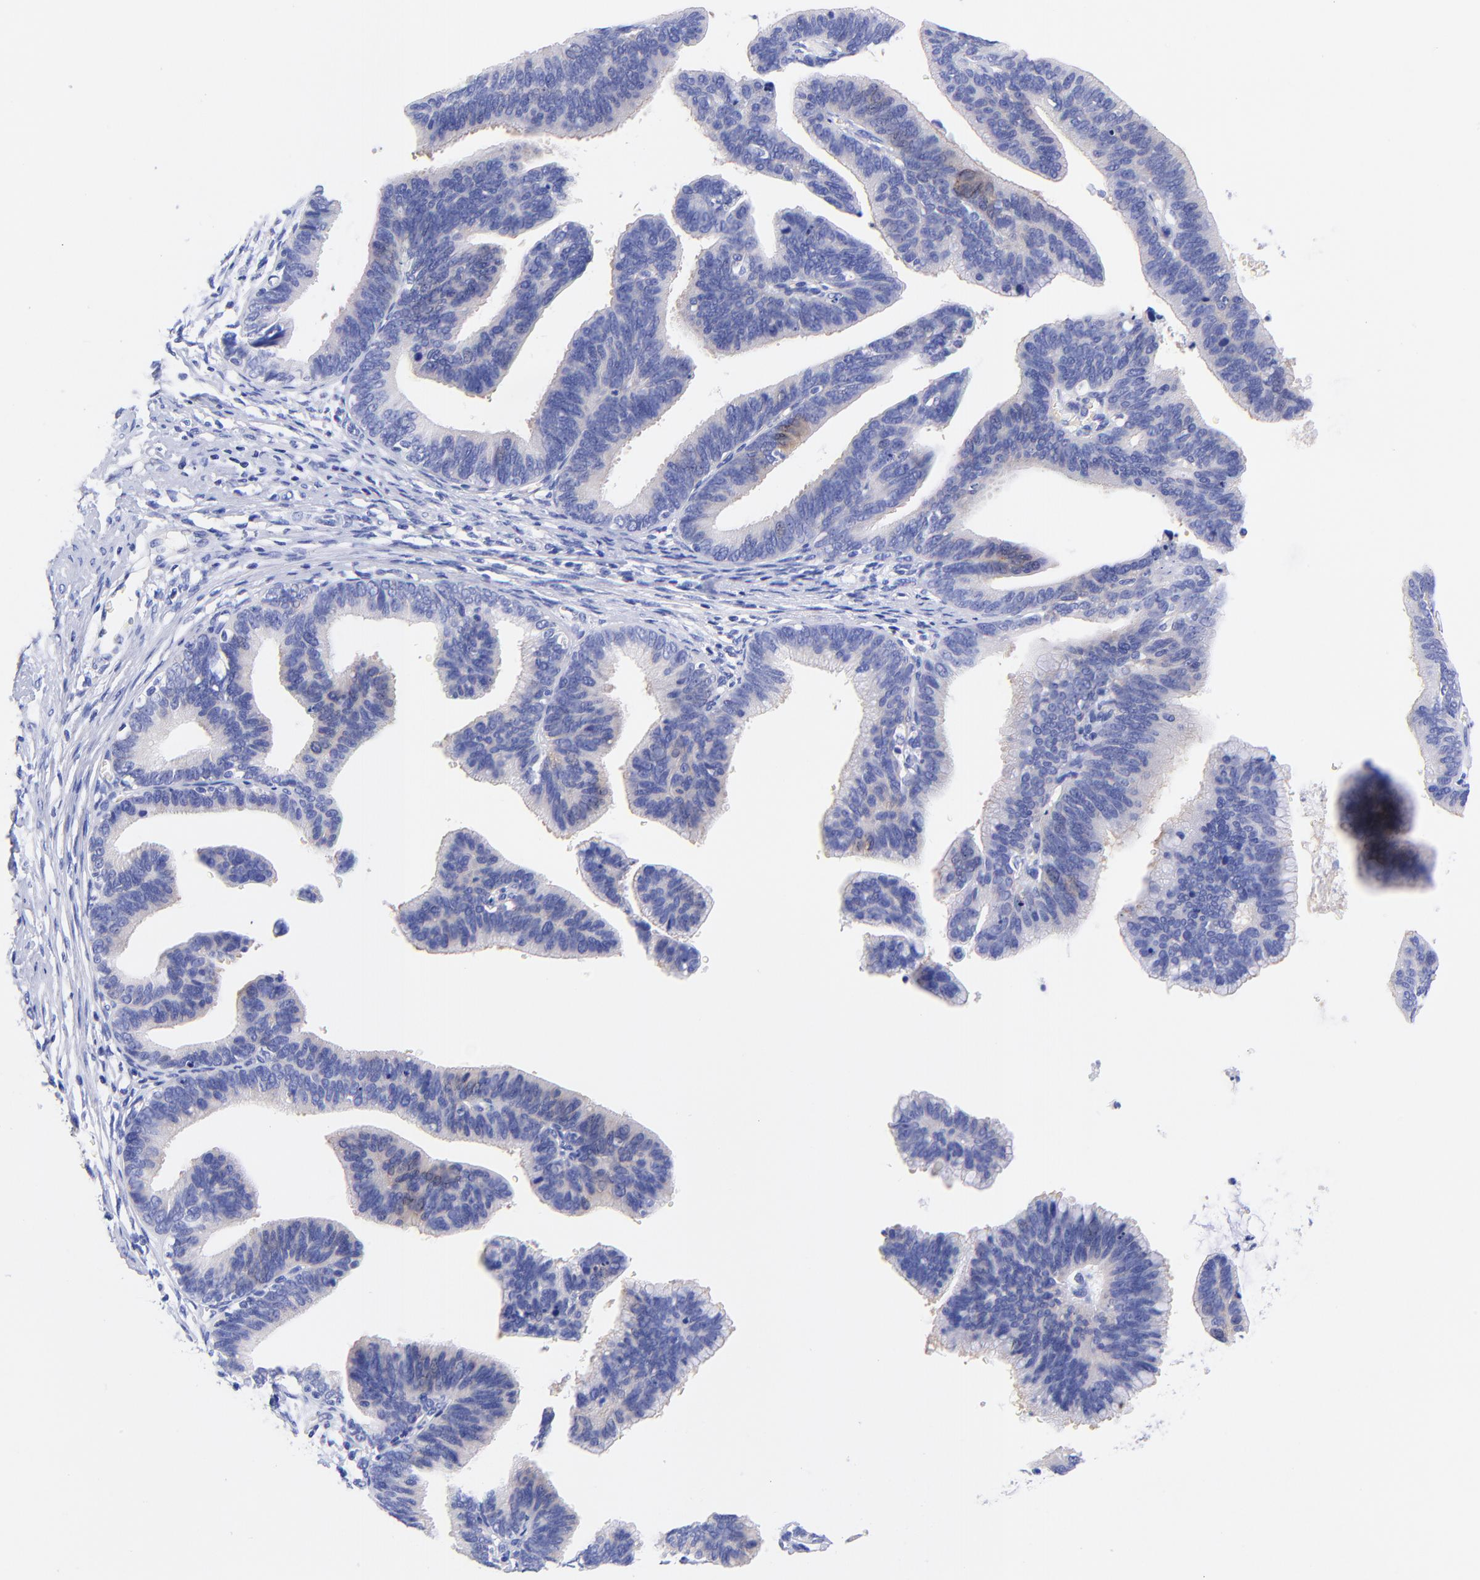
{"staining": {"intensity": "weak", "quantity": "<25%", "location": "cytoplasmic/membranous"}, "tissue": "cervical cancer", "cell_type": "Tumor cells", "image_type": "cancer", "snomed": [{"axis": "morphology", "description": "Adenocarcinoma, NOS"}, {"axis": "topography", "description": "Cervix"}], "caption": "Protein analysis of cervical cancer demonstrates no significant positivity in tumor cells.", "gene": "GPHN", "patient": {"sex": "female", "age": 47}}